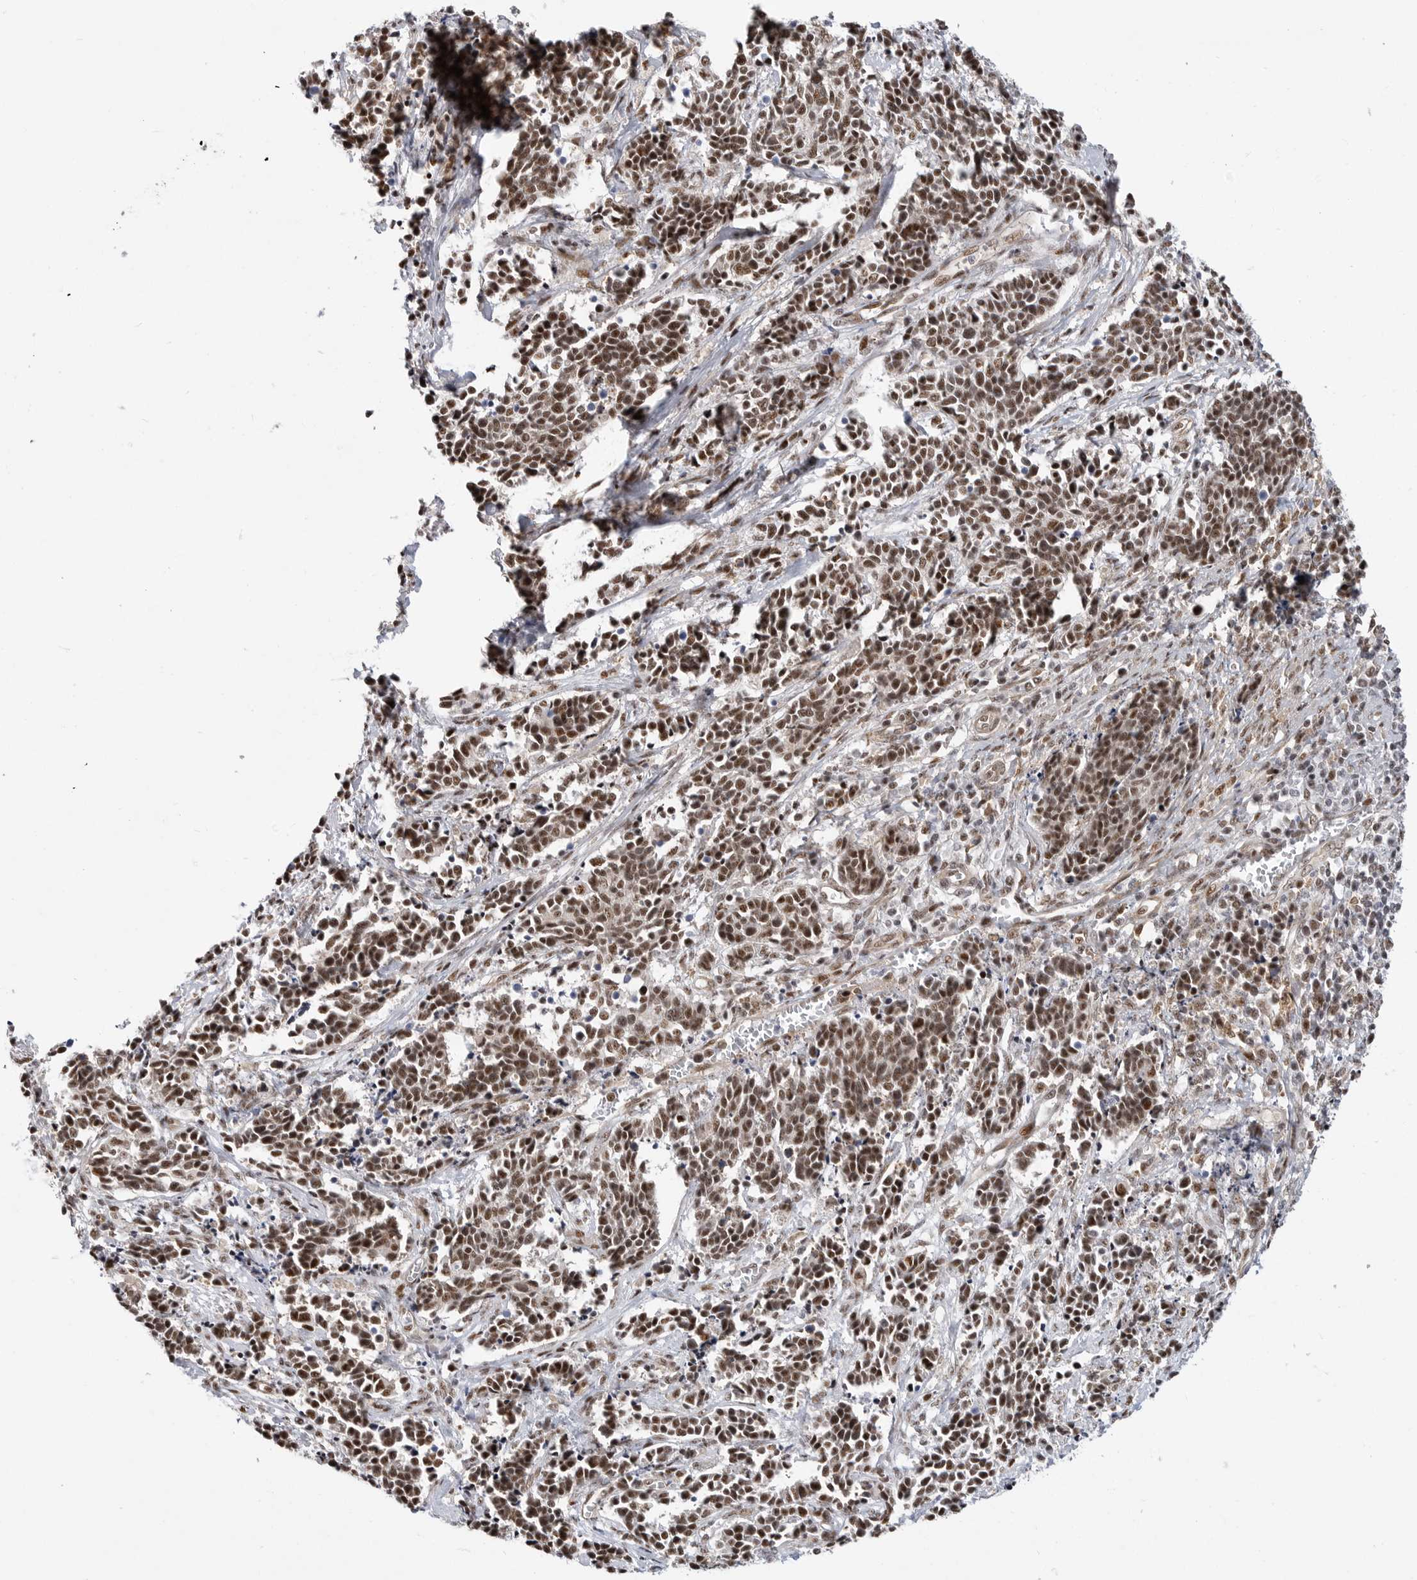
{"staining": {"intensity": "moderate", "quantity": ">75%", "location": "nuclear"}, "tissue": "cervical cancer", "cell_type": "Tumor cells", "image_type": "cancer", "snomed": [{"axis": "morphology", "description": "Normal tissue, NOS"}, {"axis": "morphology", "description": "Squamous cell carcinoma, NOS"}, {"axis": "topography", "description": "Cervix"}], "caption": "DAB (3,3'-diaminobenzidine) immunohistochemical staining of cervical squamous cell carcinoma demonstrates moderate nuclear protein staining in approximately >75% of tumor cells.", "gene": "GPATCH2", "patient": {"sex": "female", "age": 35}}